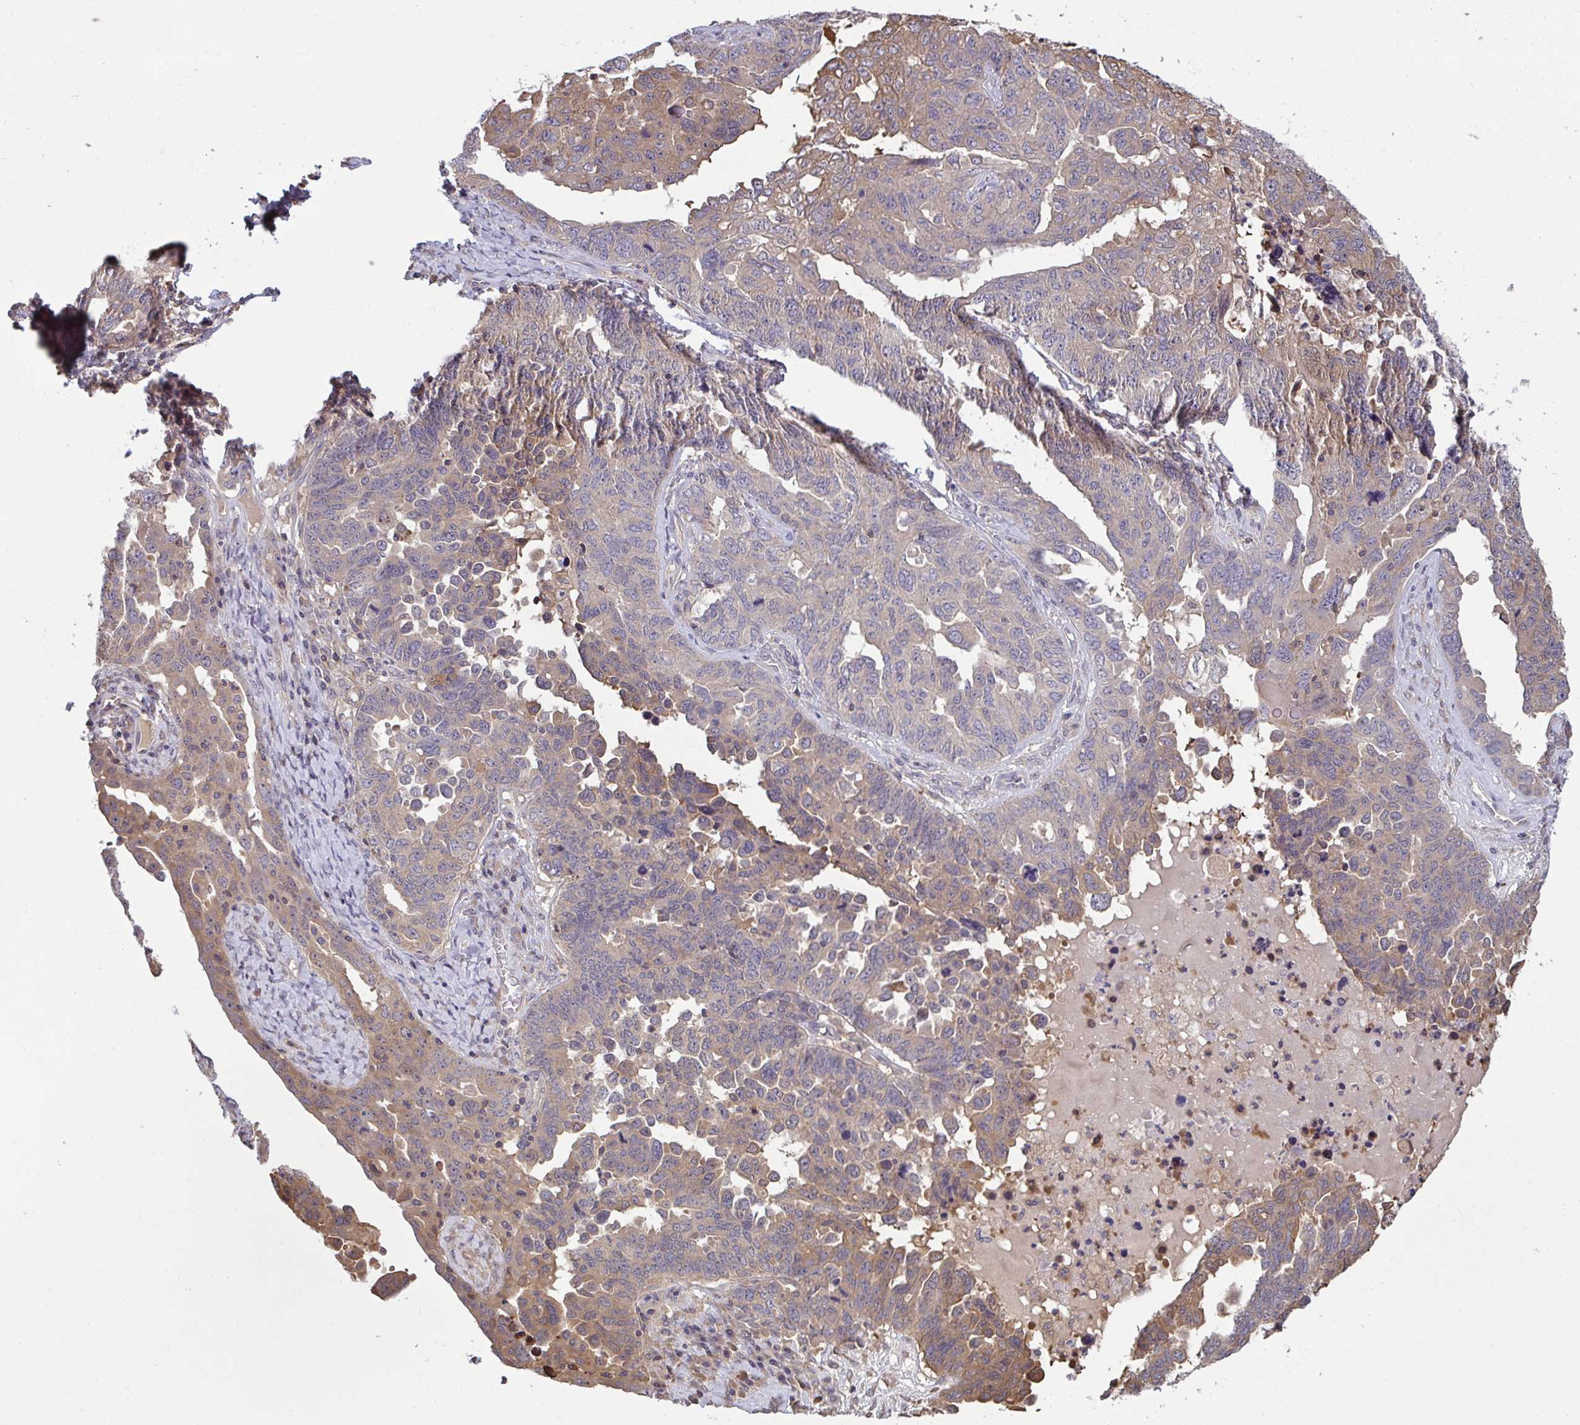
{"staining": {"intensity": "weak", "quantity": "25%-75%", "location": "cytoplasmic/membranous"}, "tissue": "ovarian cancer", "cell_type": "Tumor cells", "image_type": "cancer", "snomed": [{"axis": "morphology", "description": "Carcinoma, endometroid"}, {"axis": "topography", "description": "Ovary"}], "caption": "This is a histology image of immunohistochemistry staining of ovarian cancer, which shows weak positivity in the cytoplasmic/membranous of tumor cells.", "gene": "TTC9C", "patient": {"sex": "female", "age": 62}}